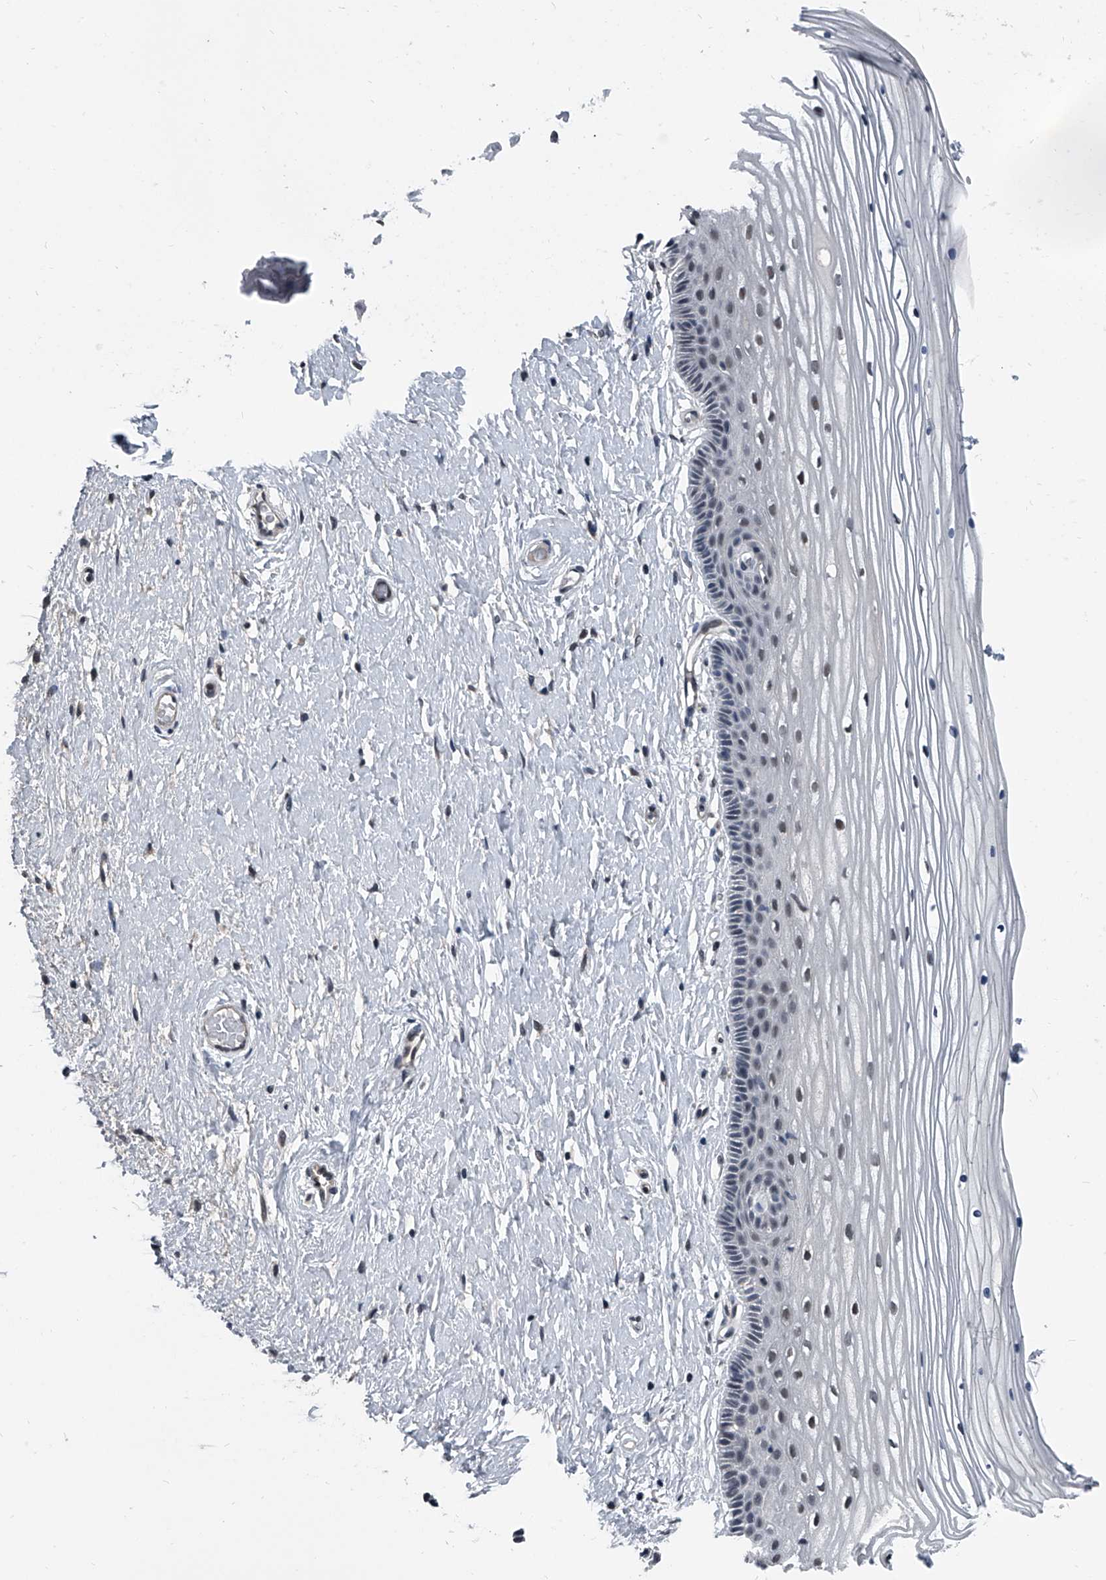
{"staining": {"intensity": "weak", "quantity": "<25%", "location": "nuclear"}, "tissue": "vagina", "cell_type": "Squamous epithelial cells", "image_type": "normal", "snomed": [{"axis": "morphology", "description": "Normal tissue, NOS"}, {"axis": "topography", "description": "Vagina"}, {"axis": "topography", "description": "Cervix"}], "caption": "Immunohistochemical staining of benign vagina demonstrates no significant expression in squamous epithelial cells. Brightfield microscopy of IHC stained with DAB (brown) and hematoxylin (blue), captured at high magnification.", "gene": "MEN1", "patient": {"sex": "female", "age": 40}}